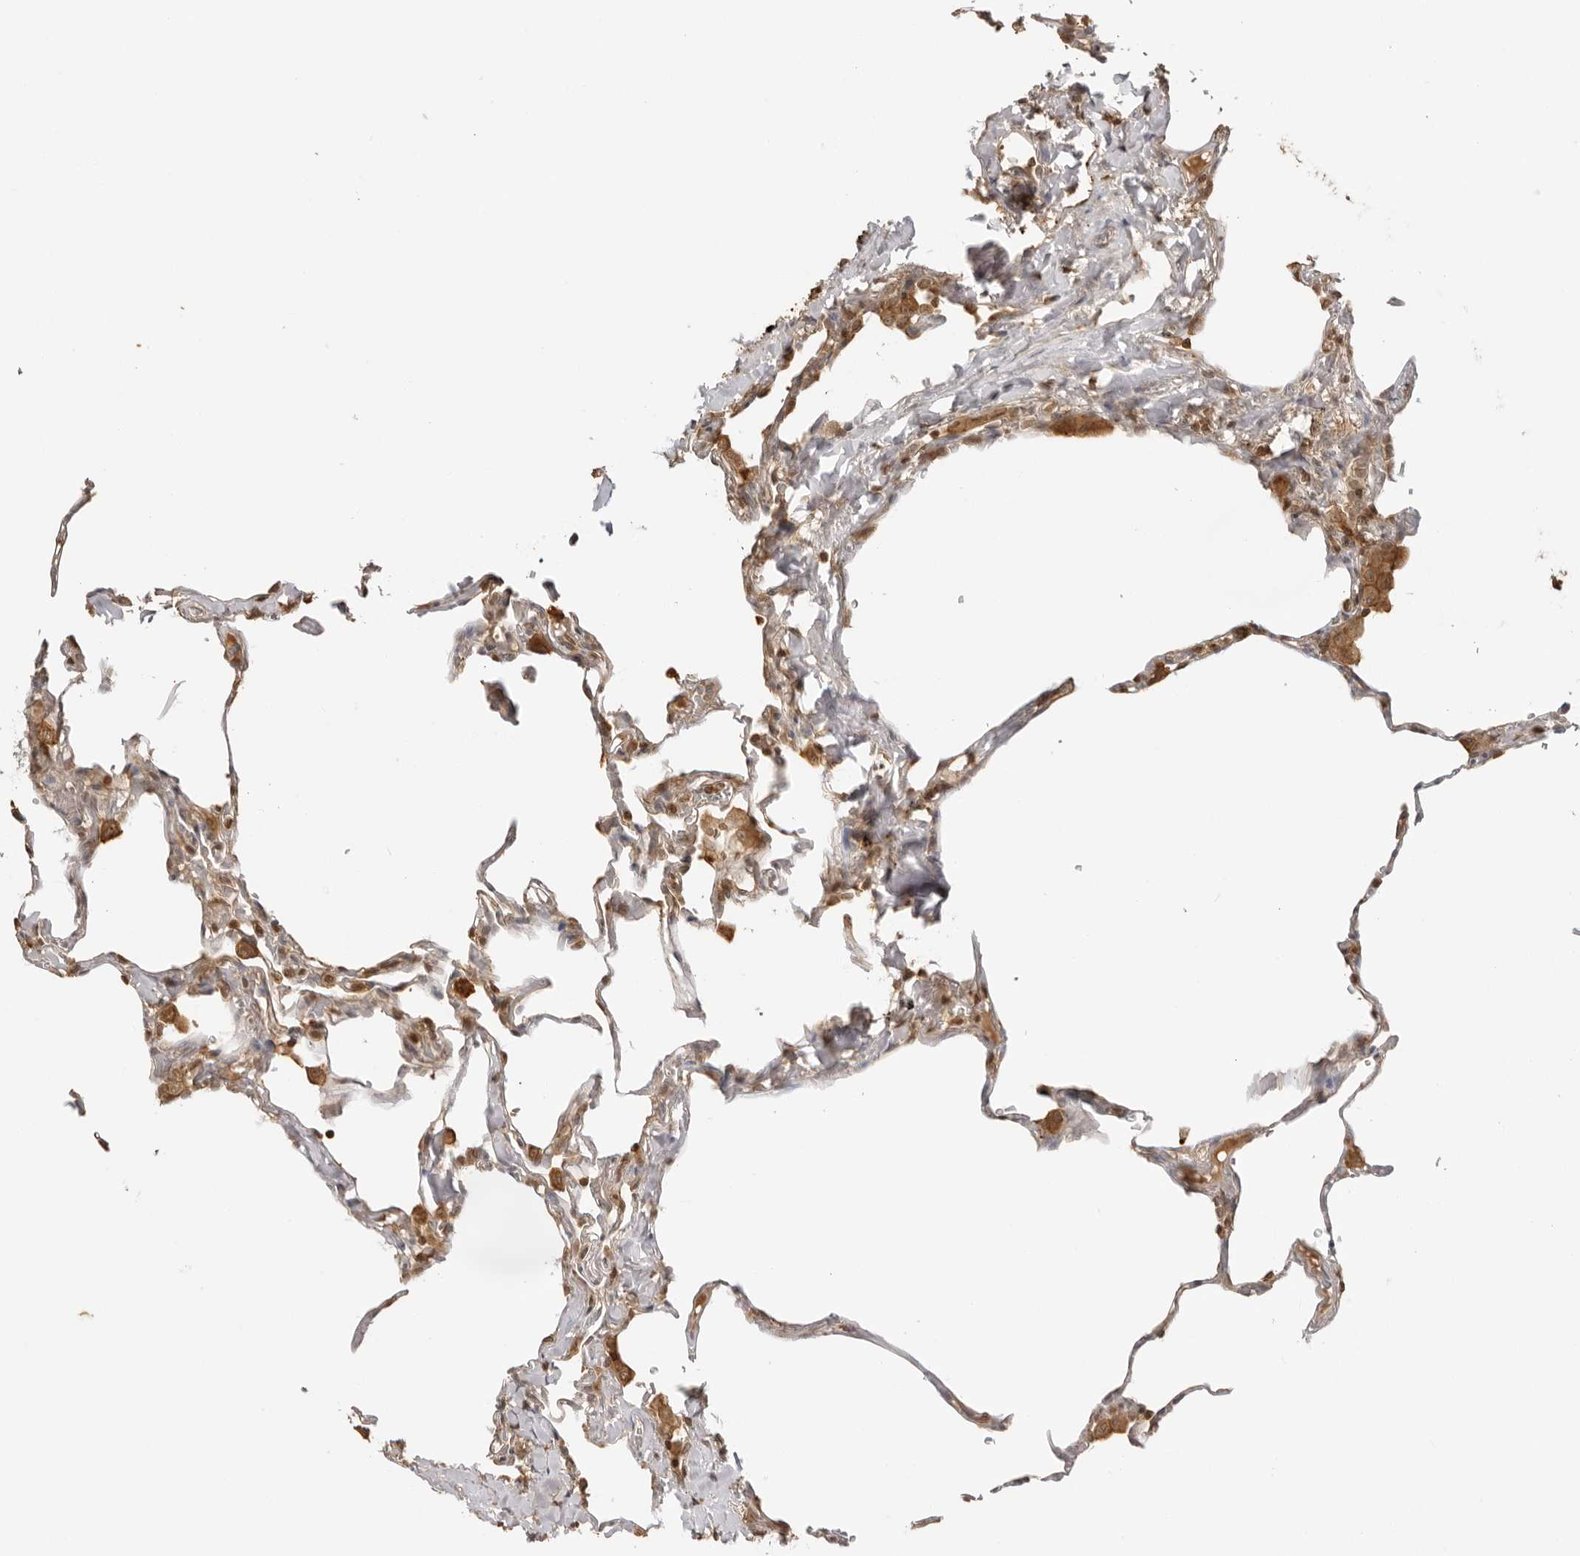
{"staining": {"intensity": "moderate", "quantity": "<25%", "location": "cytoplasmic/membranous,nuclear"}, "tissue": "lung", "cell_type": "Alveolar cells", "image_type": "normal", "snomed": [{"axis": "morphology", "description": "Normal tissue, NOS"}, {"axis": "topography", "description": "Lung"}], "caption": "Immunohistochemical staining of normal human lung reveals <25% levels of moderate cytoplasmic/membranous,nuclear protein positivity in about <25% of alveolar cells. (Brightfield microscopy of DAB IHC at high magnification).", "gene": "IKBKE", "patient": {"sex": "male", "age": 59}}